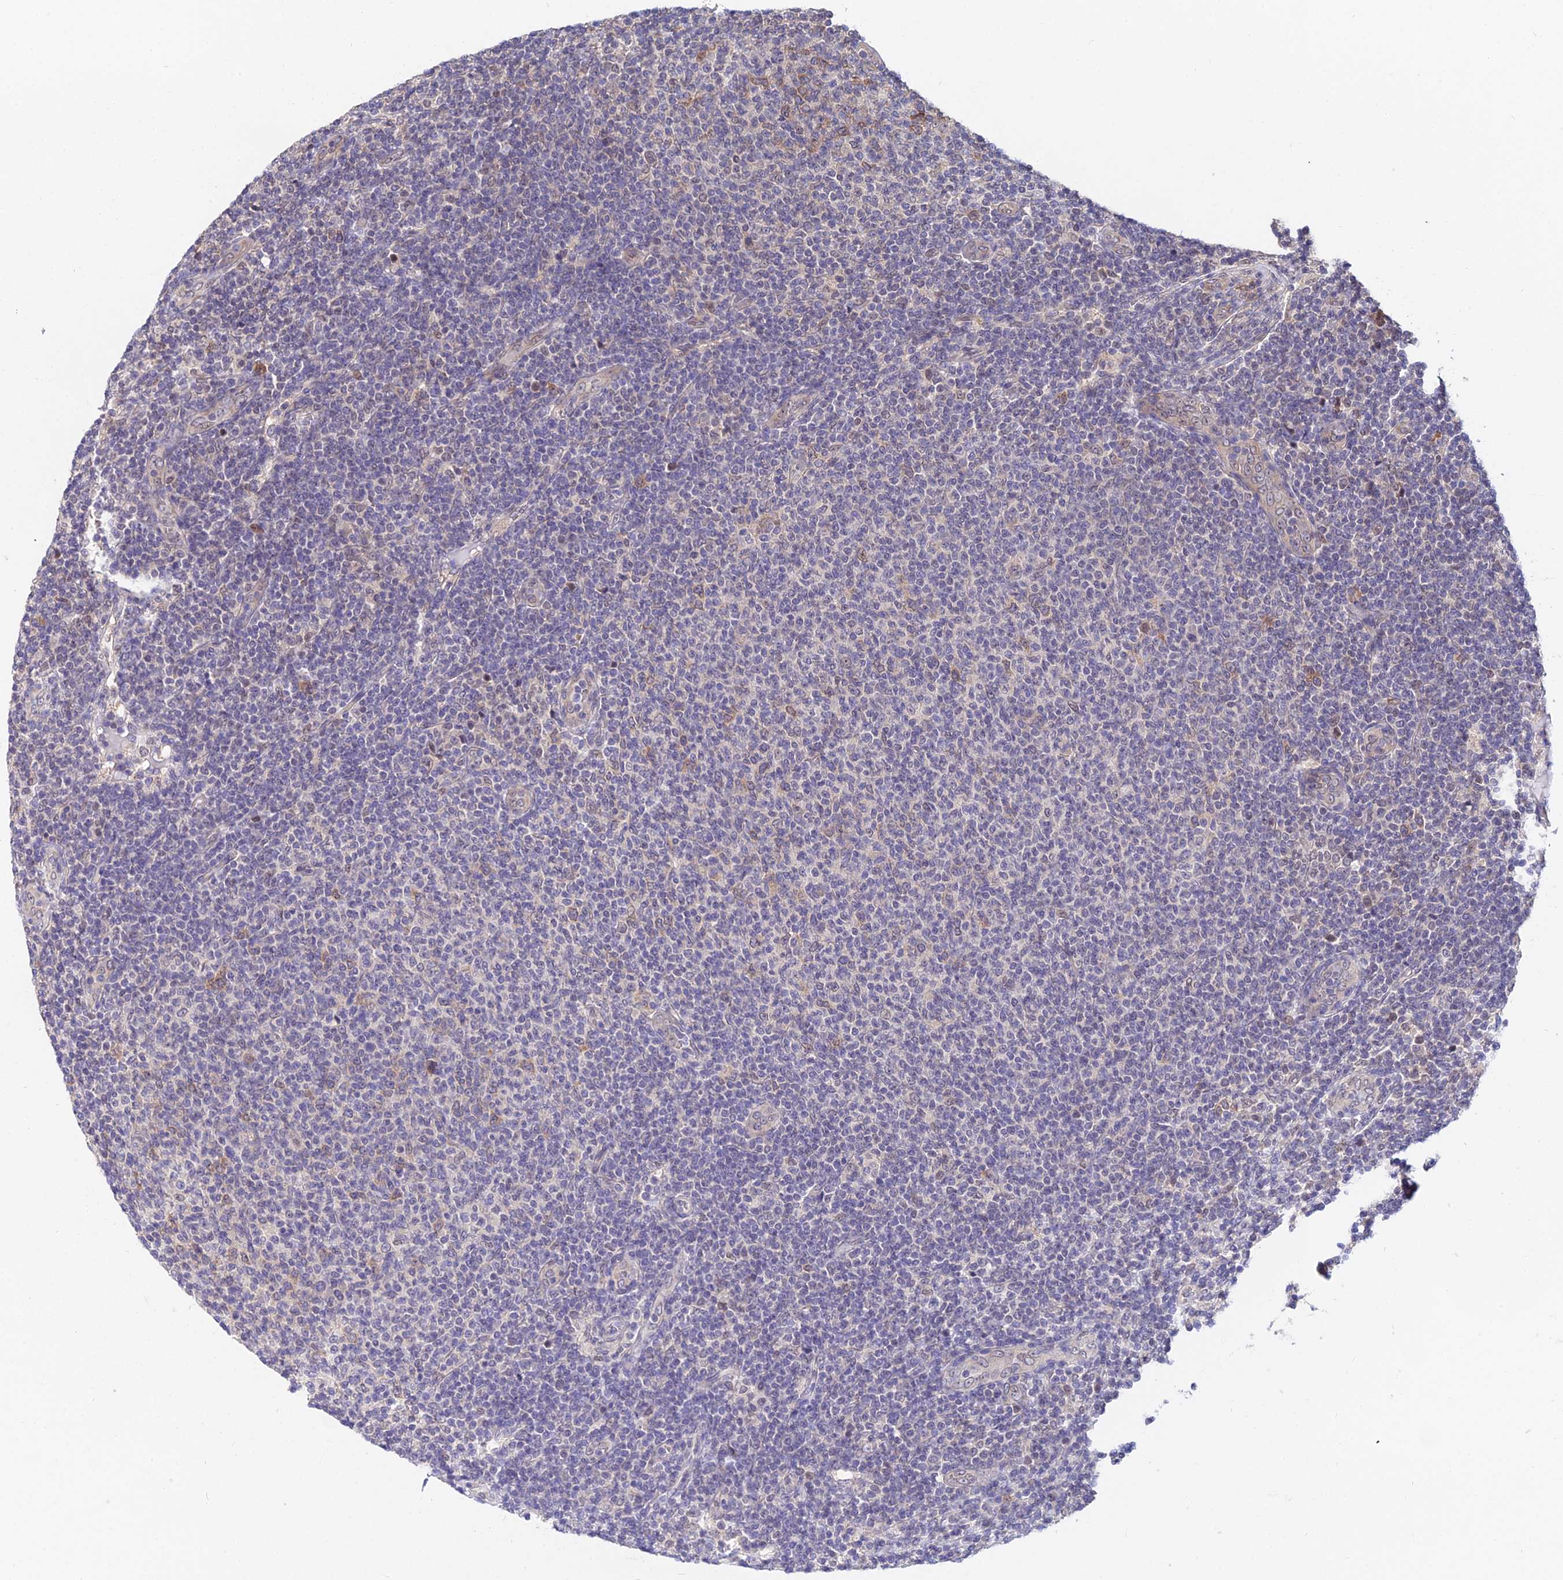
{"staining": {"intensity": "negative", "quantity": "none", "location": "none"}, "tissue": "lymphoma", "cell_type": "Tumor cells", "image_type": "cancer", "snomed": [{"axis": "morphology", "description": "Malignant lymphoma, non-Hodgkin's type, Low grade"}, {"axis": "topography", "description": "Lymph node"}], "caption": "A histopathology image of human low-grade malignant lymphoma, non-Hodgkin's type is negative for staining in tumor cells.", "gene": "INPP4A", "patient": {"sex": "male", "age": 66}}